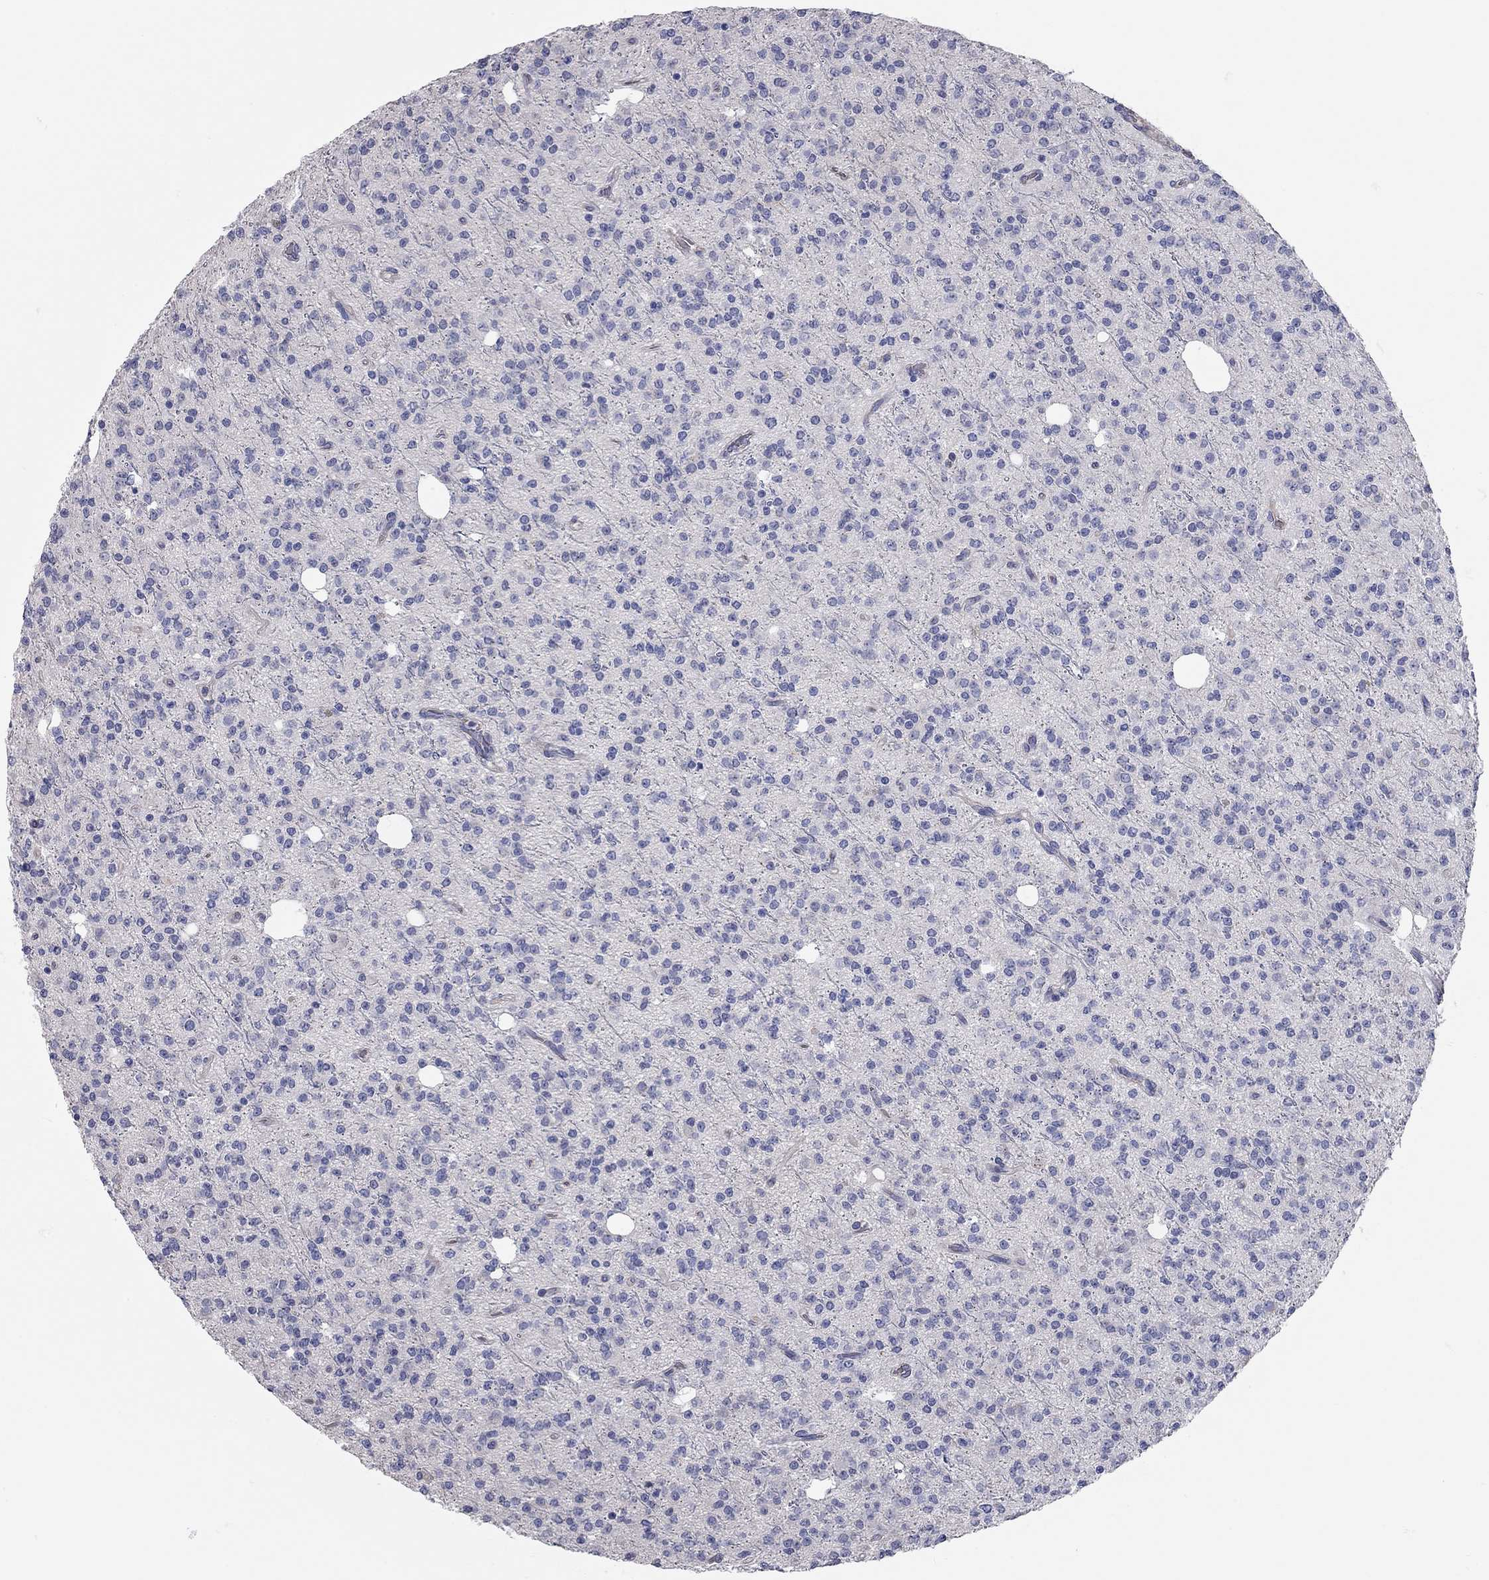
{"staining": {"intensity": "negative", "quantity": "none", "location": "none"}, "tissue": "glioma", "cell_type": "Tumor cells", "image_type": "cancer", "snomed": [{"axis": "morphology", "description": "Glioma, malignant, Low grade"}, {"axis": "topography", "description": "Brain"}], "caption": "Immunohistochemistry image of neoplastic tissue: glioma stained with DAB displays no significant protein expression in tumor cells. Brightfield microscopy of IHC stained with DAB (3,3'-diaminobenzidine) (brown) and hematoxylin (blue), captured at high magnification.", "gene": "C10orf90", "patient": {"sex": "male", "age": 27}}